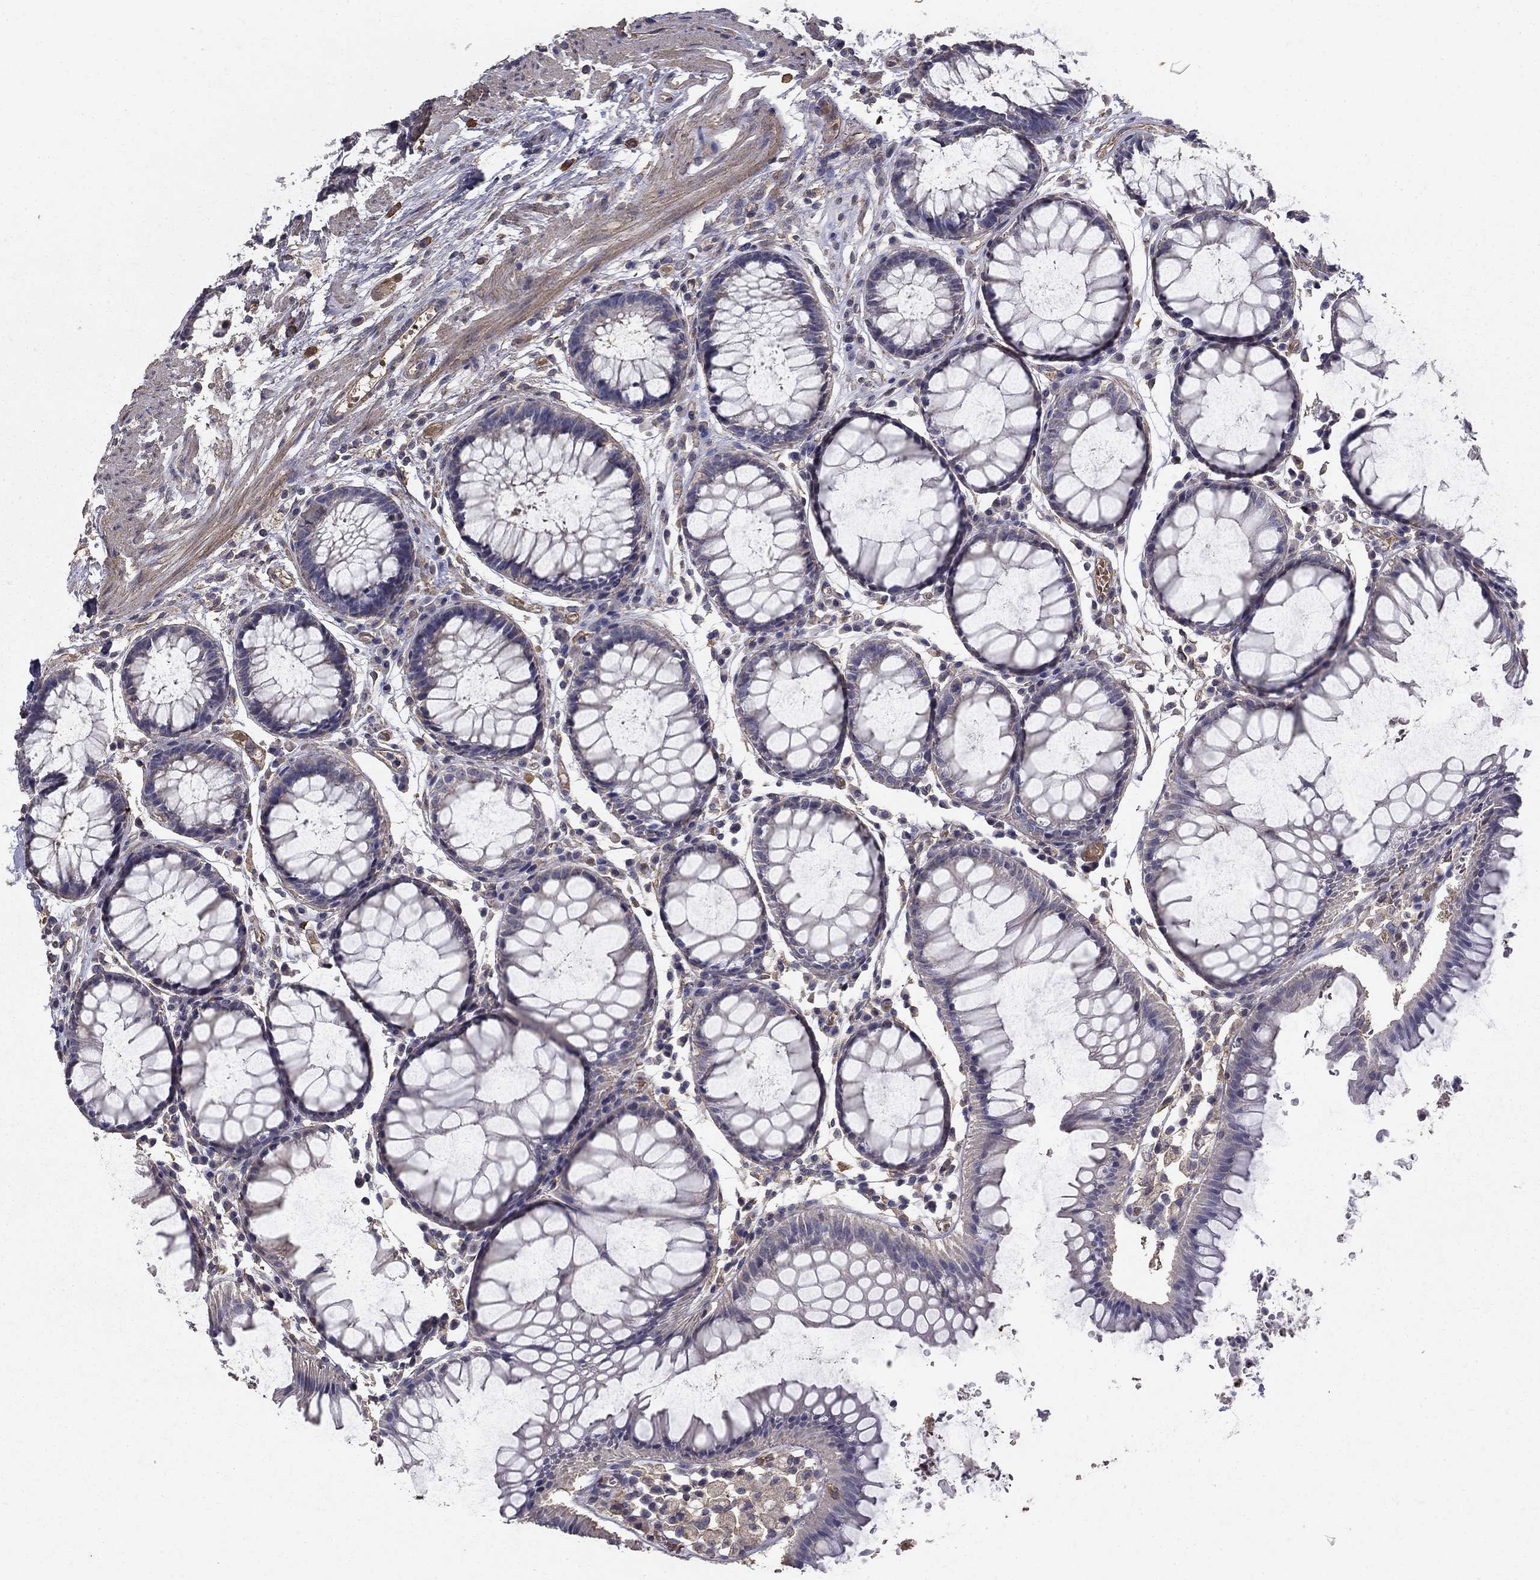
{"staining": {"intensity": "negative", "quantity": "none", "location": "none"}, "tissue": "rectum", "cell_type": "Glandular cells", "image_type": "normal", "snomed": [{"axis": "morphology", "description": "Normal tissue, NOS"}, {"axis": "topography", "description": "Rectum"}], "caption": "This histopathology image is of benign rectum stained with immunohistochemistry to label a protein in brown with the nuclei are counter-stained blue. There is no expression in glandular cells. (Brightfield microscopy of DAB immunohistochemistry at high magnification).", "gene": "MPP2", "patient": {"sex": "female", "age": 68}}